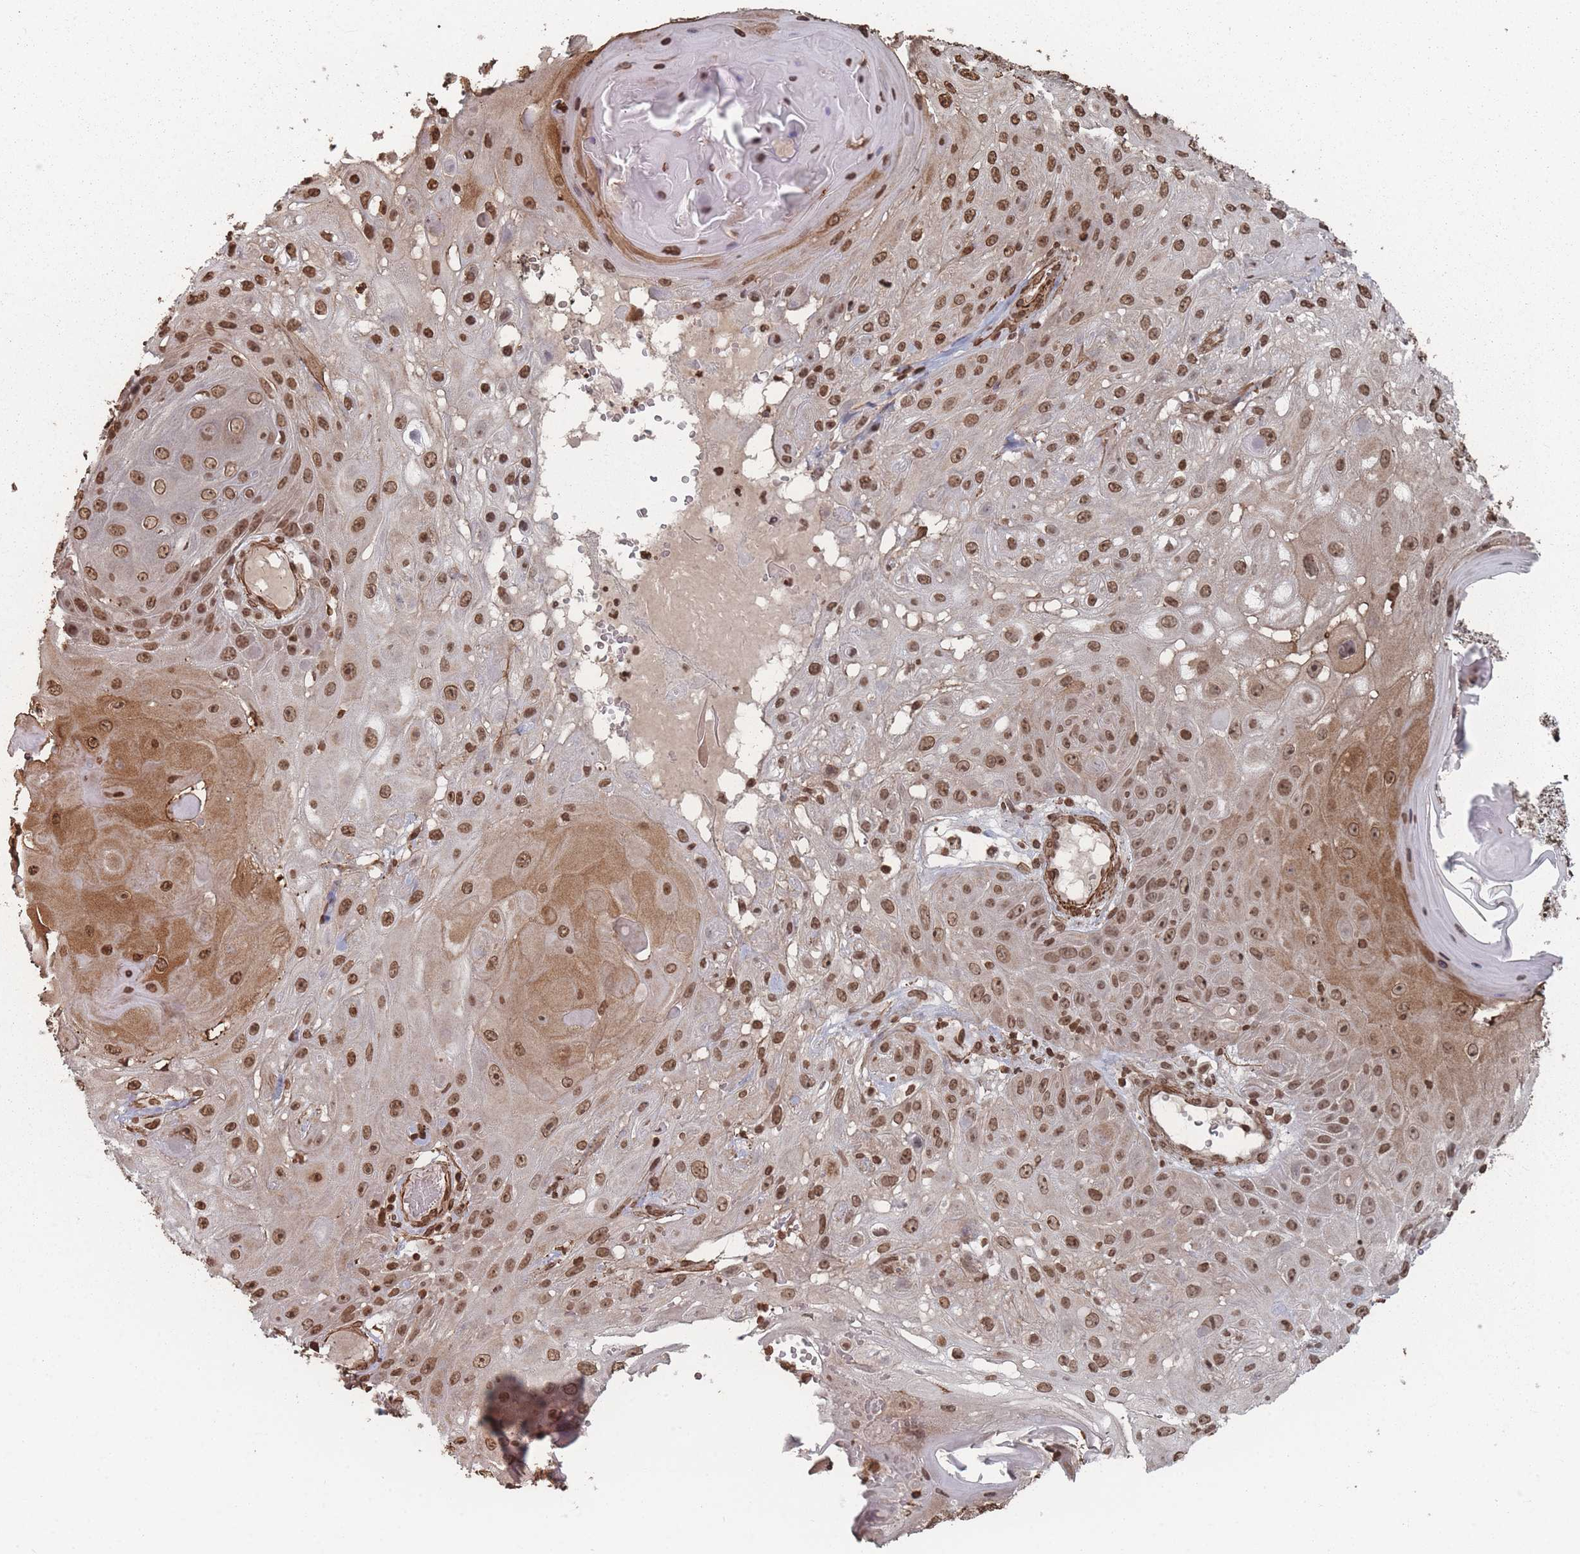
{"staining": {"intensity": "strong", "quantity": ">75%", "location": "cytoplasmic/membranous,nuclear"}, "tissue": "skin cancer", "cell_type": "Tumor cells", "image_type": "cancer", "snomed": [{"axis": "morphology", "description": "Normal tissue, NOS"}, {"axis": "morphology", "description": "Squamous cell carcinoma, NOS"}, {"axis": "topography", "description": "Skin"}, {"axis": "topography", "description": "Cartilage tissue"}], "caption": "An immunohistochemistry photomicrograph of neoplastic tissue is shown. Protein staining in brown labels strong cytoplasmic/membranous and nuclear positivity in squamous cell carcinoma (skin) within tumor cells.", "gene": "PLEKHG5", "patient": {"sex": "female", "age": 79}}